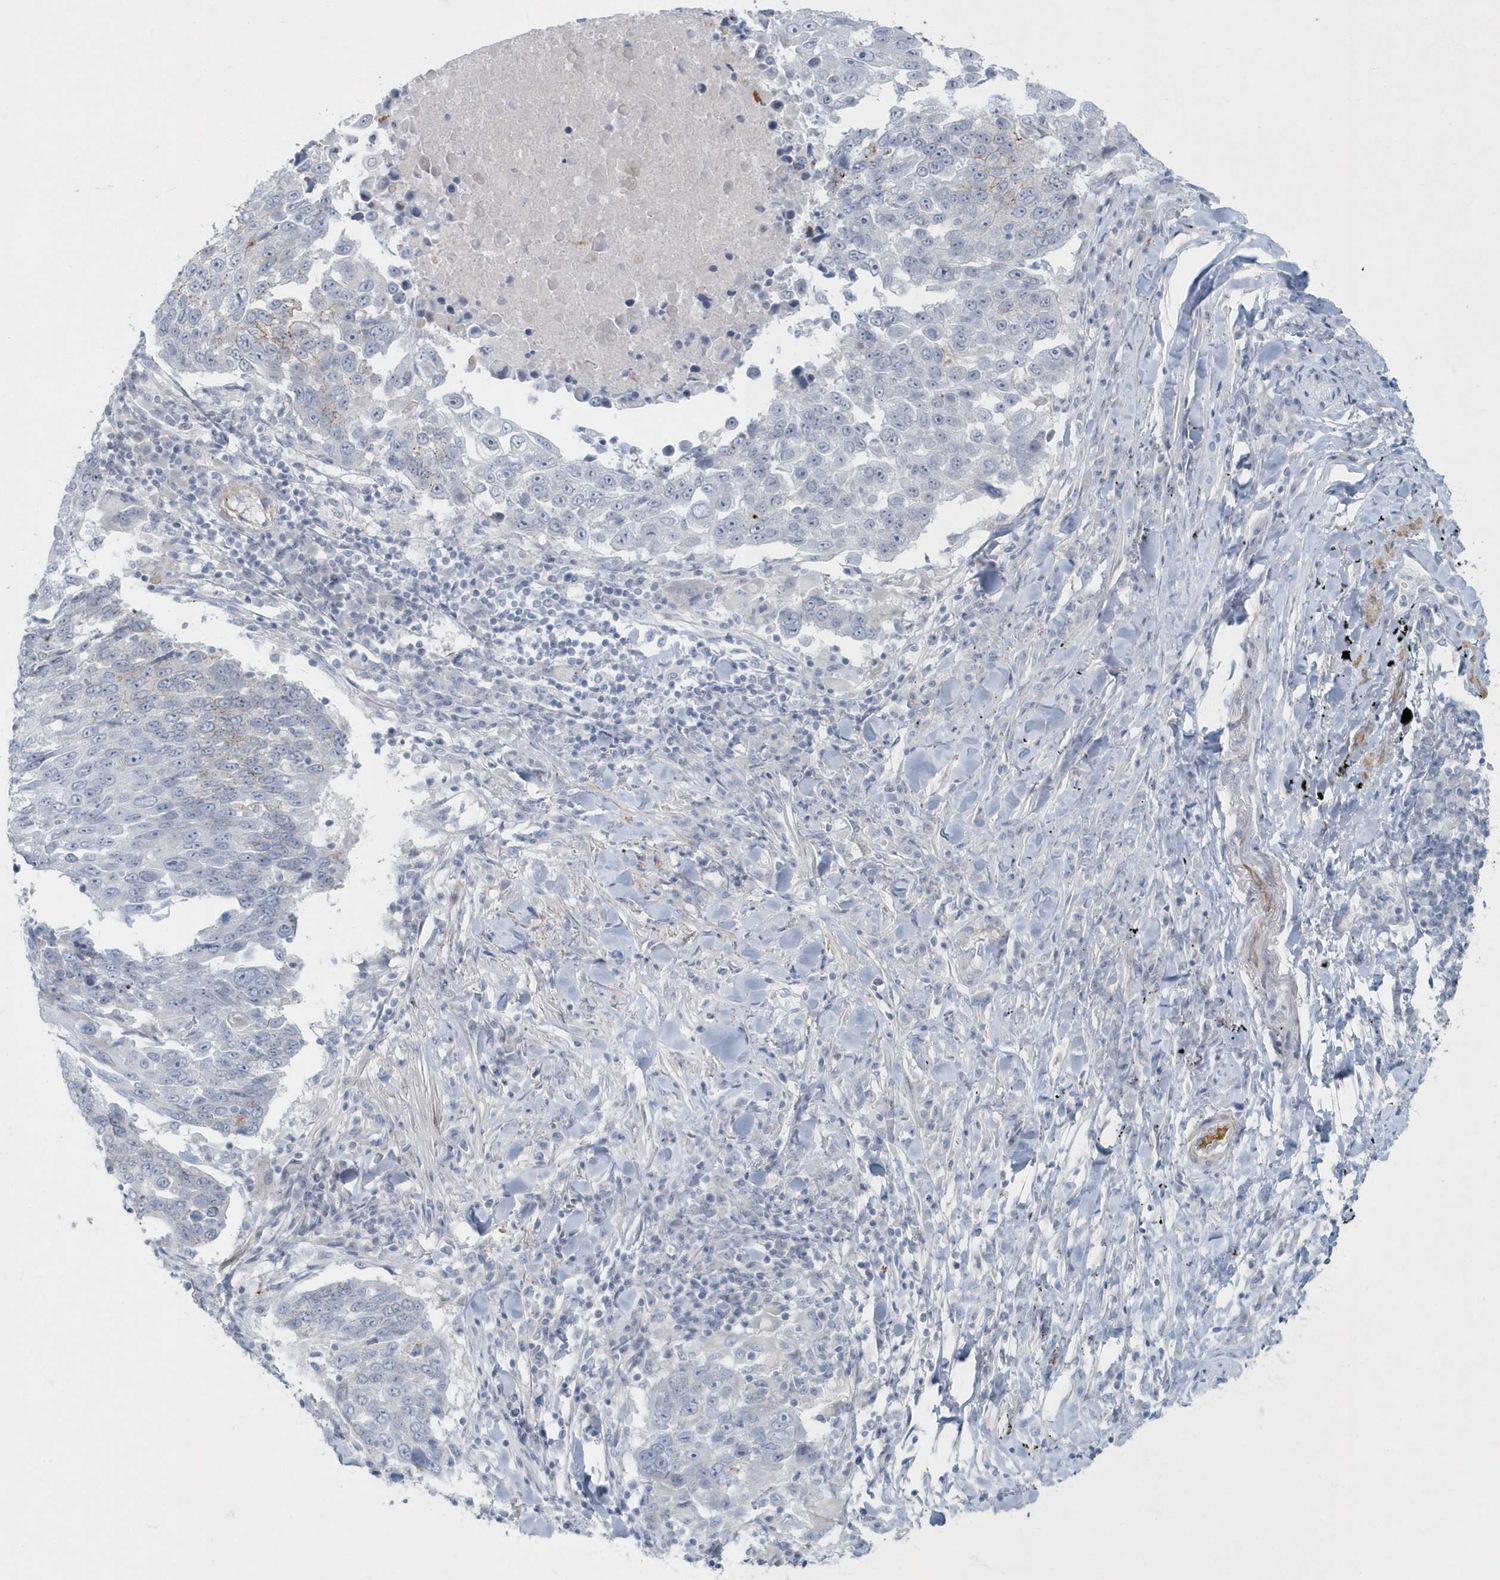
{"staining": {"intensity": "negative", "quantity": "none", "location": "none"}, "tissue": "lung cancer", "cell_type": "Tumor cells", "image_type": "cancer", "snomed": [{"axis": "morphology", "description": "Squamous cell carcinoma, NOS"}, {"axis": "topography", "description": "Lung"}], "caption": "Human squamous cell carcinoma (lung) stained for a protein using immunohistochemistry (IHC) displays no expression in tumor cells.", "gene": "MYOT", "patient": {"sex": "male", "age": 66}}